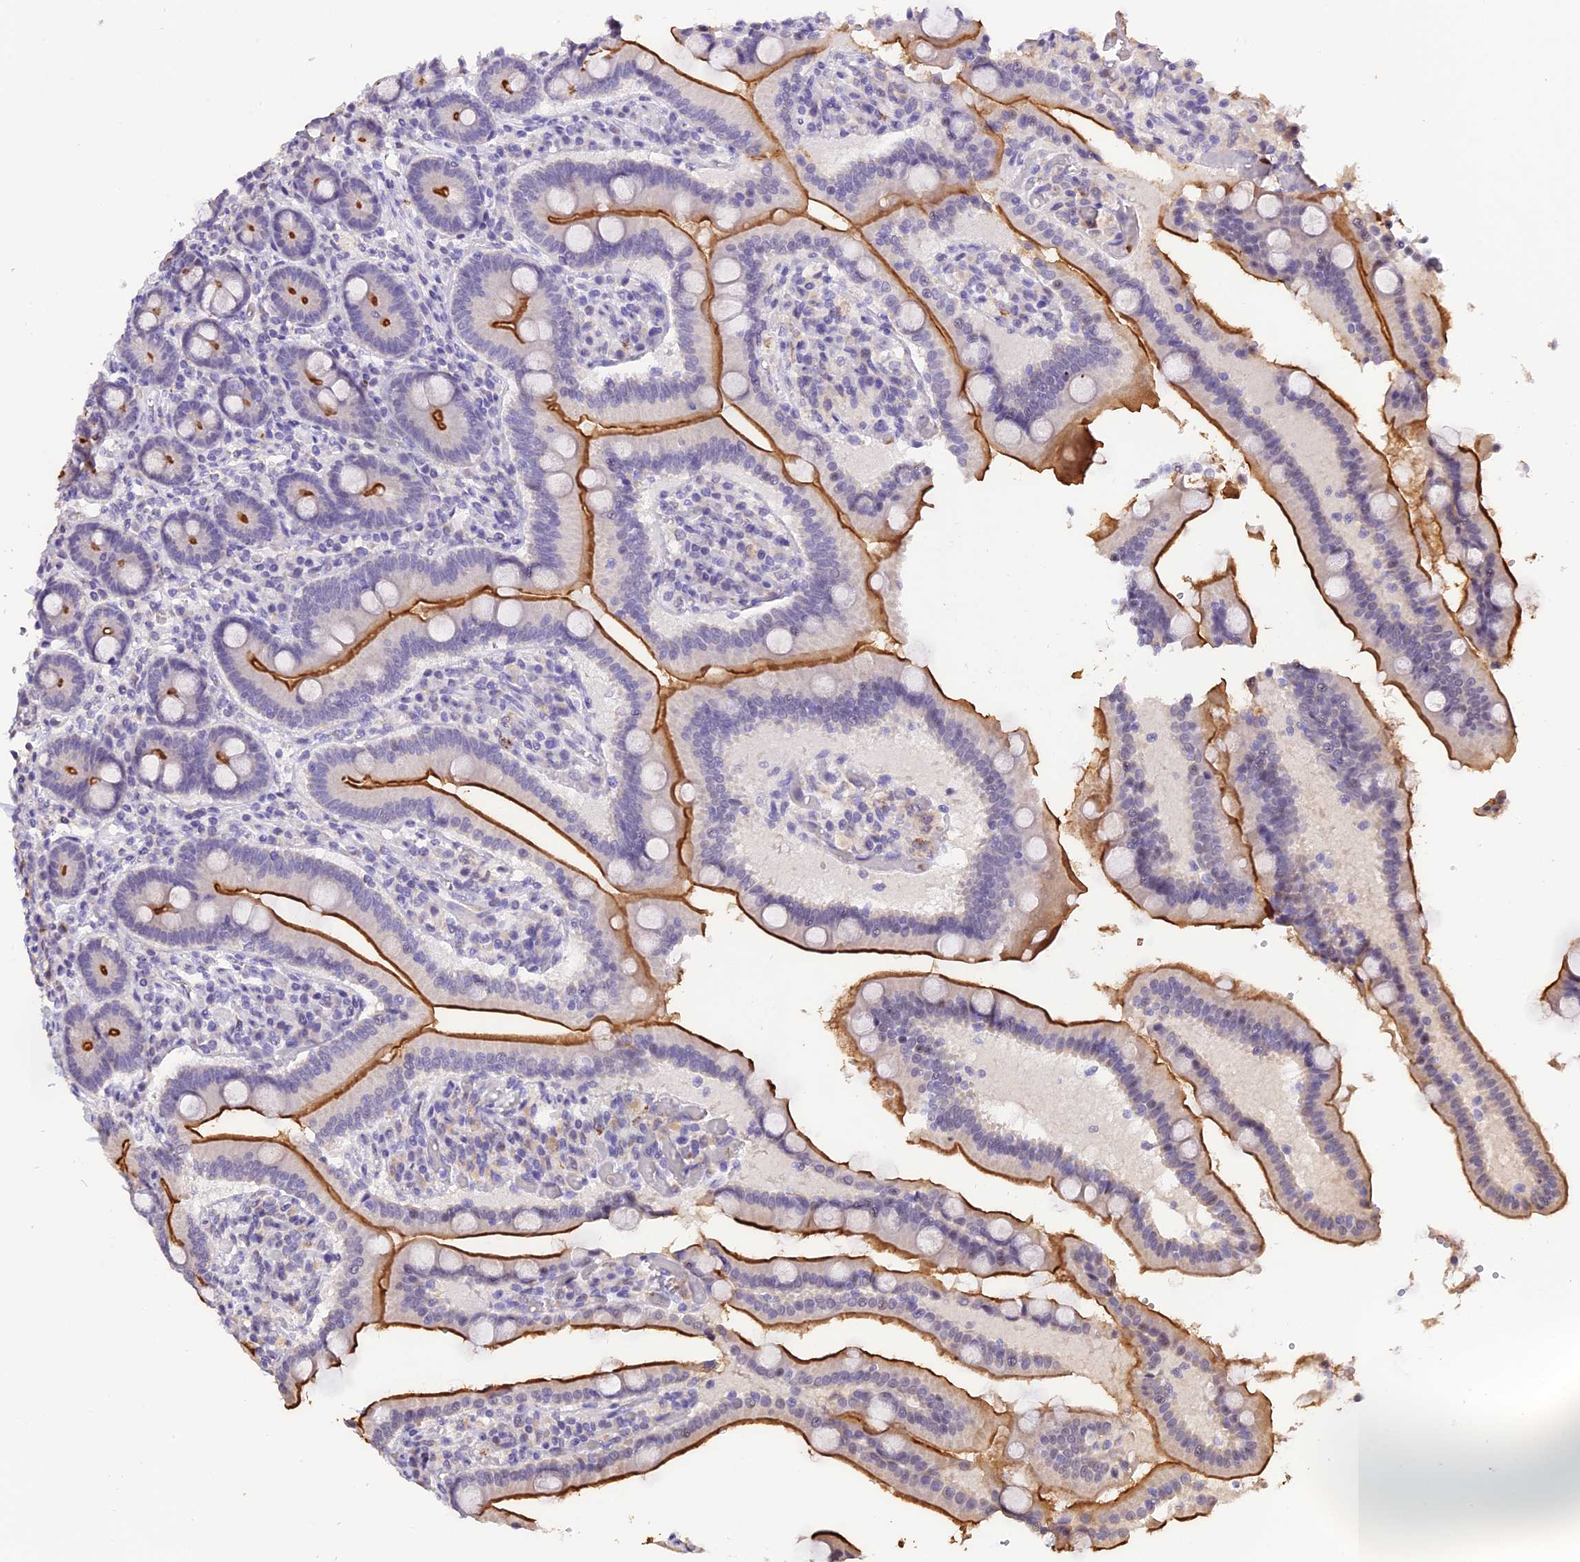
{"staining": {"intensity": "strong", "quantity": ">75%", "location": "cytoplasmic/membranous"}, "tissue": "duodenum", "cell_type": "Glandular cells", "image_type": "normal", "snomed": [{"axis": "morphology", "description": "Normal tissue, NOS"}, {"axis": "topography", "description": "Duodenum"}], "caption": "Immunohistochemical staining of benign human duodenum demonstrates >75% levels of strong cytoplasmic/membranous protein expression in about >75% of glandular cells.", "gene": "AHSP", "patient": {"sex": "female", "age": 62}}